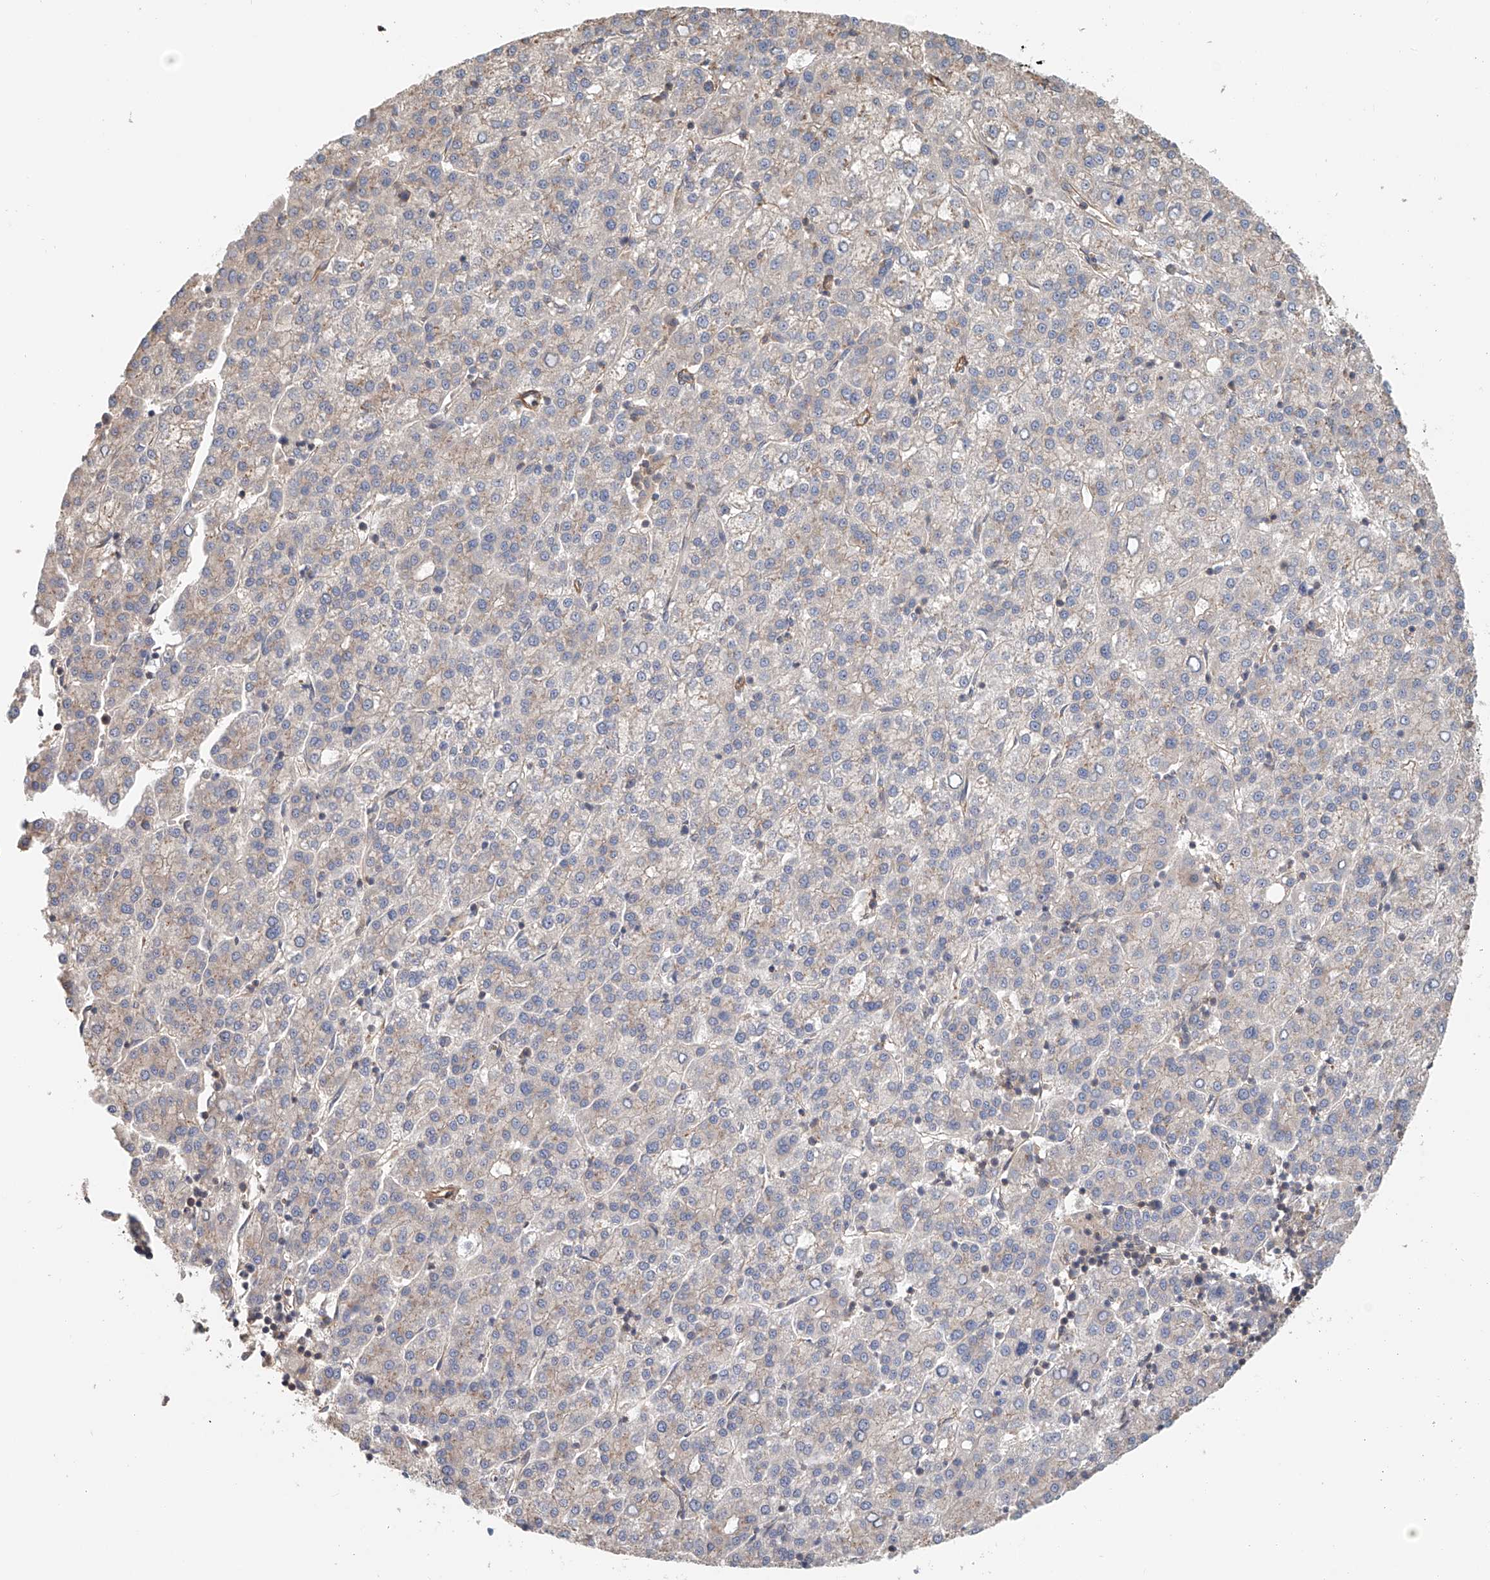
{"staining": {"intensity": "negative", "quantity": "none", "location": "none"}, "tissue": "liver cancer", "cell_type": "Tumor cells", "image_type": "cancer", "snomed": [{"axis": "morphology", "description": "Carcinoma, Hepatocellular, NOS"}, {"axis": "topography", "description": "Liver"}], "caption": "An IHC image of liver cancer is shown. There is no staining in tumor cells of liver cancer.", "gene": "FRYL", "patient": {"sex": "female", "age": 58}}